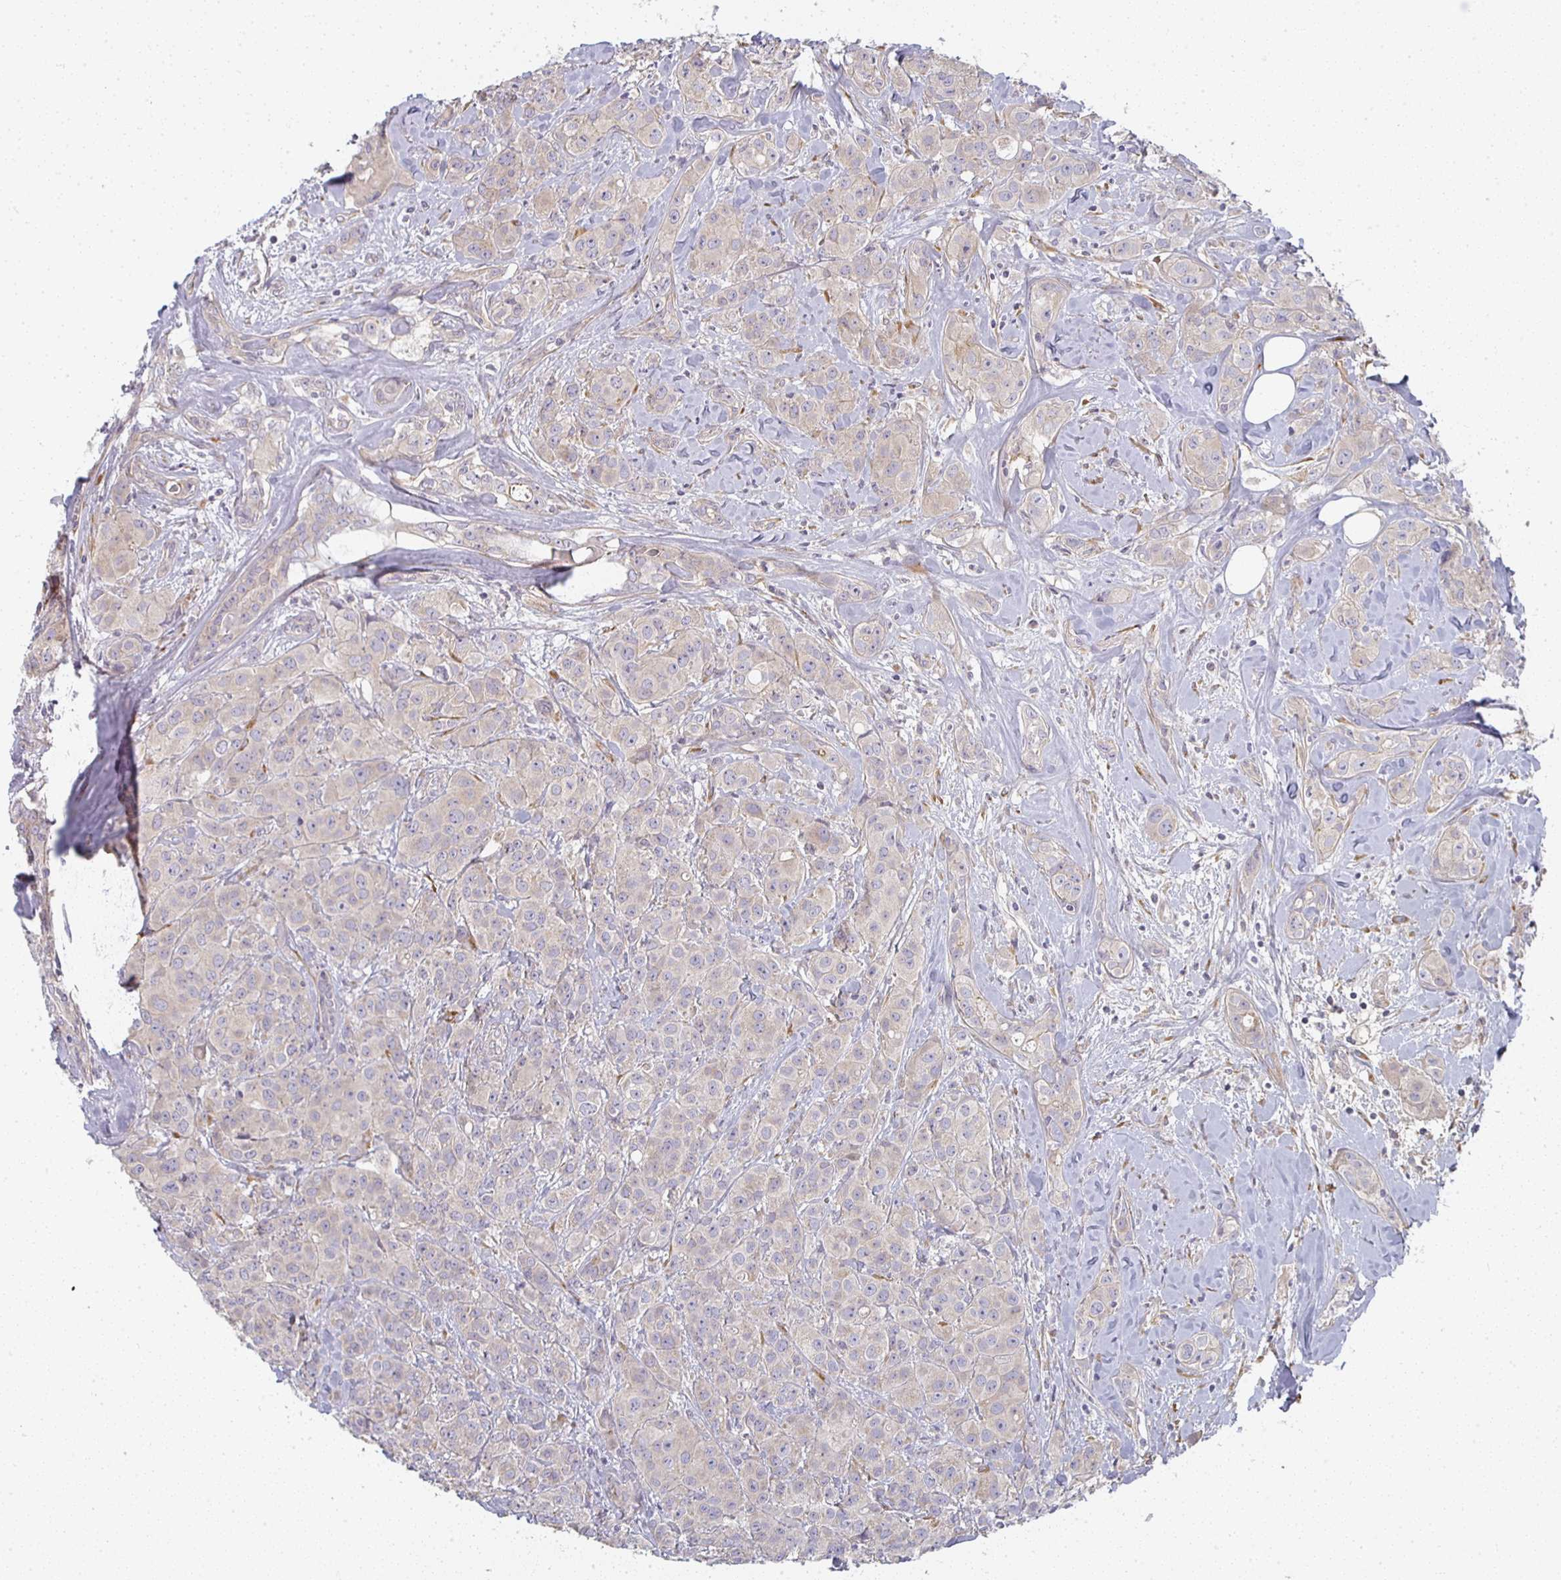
{"staining": {"intensity": "negative", "quantity": "none", "location": "none"}, "tissue": "breast cancer", "cell_type": "Tumor cells", "image_type": "cancer", "snomed": [{"axis": "morphology", "description": "Normal tissue, NOS"}, {"axis": "morphology", "description": "Duct carcinoma"}, {"axis": "topography", "description": "Breast"}], "caption": "Protein analysis of breast invasive ductal carcinoma exhibits no significant staining in tumor cells.", "gene": "CTHRC1", "patient": {"sex": "female", "age": 43}}